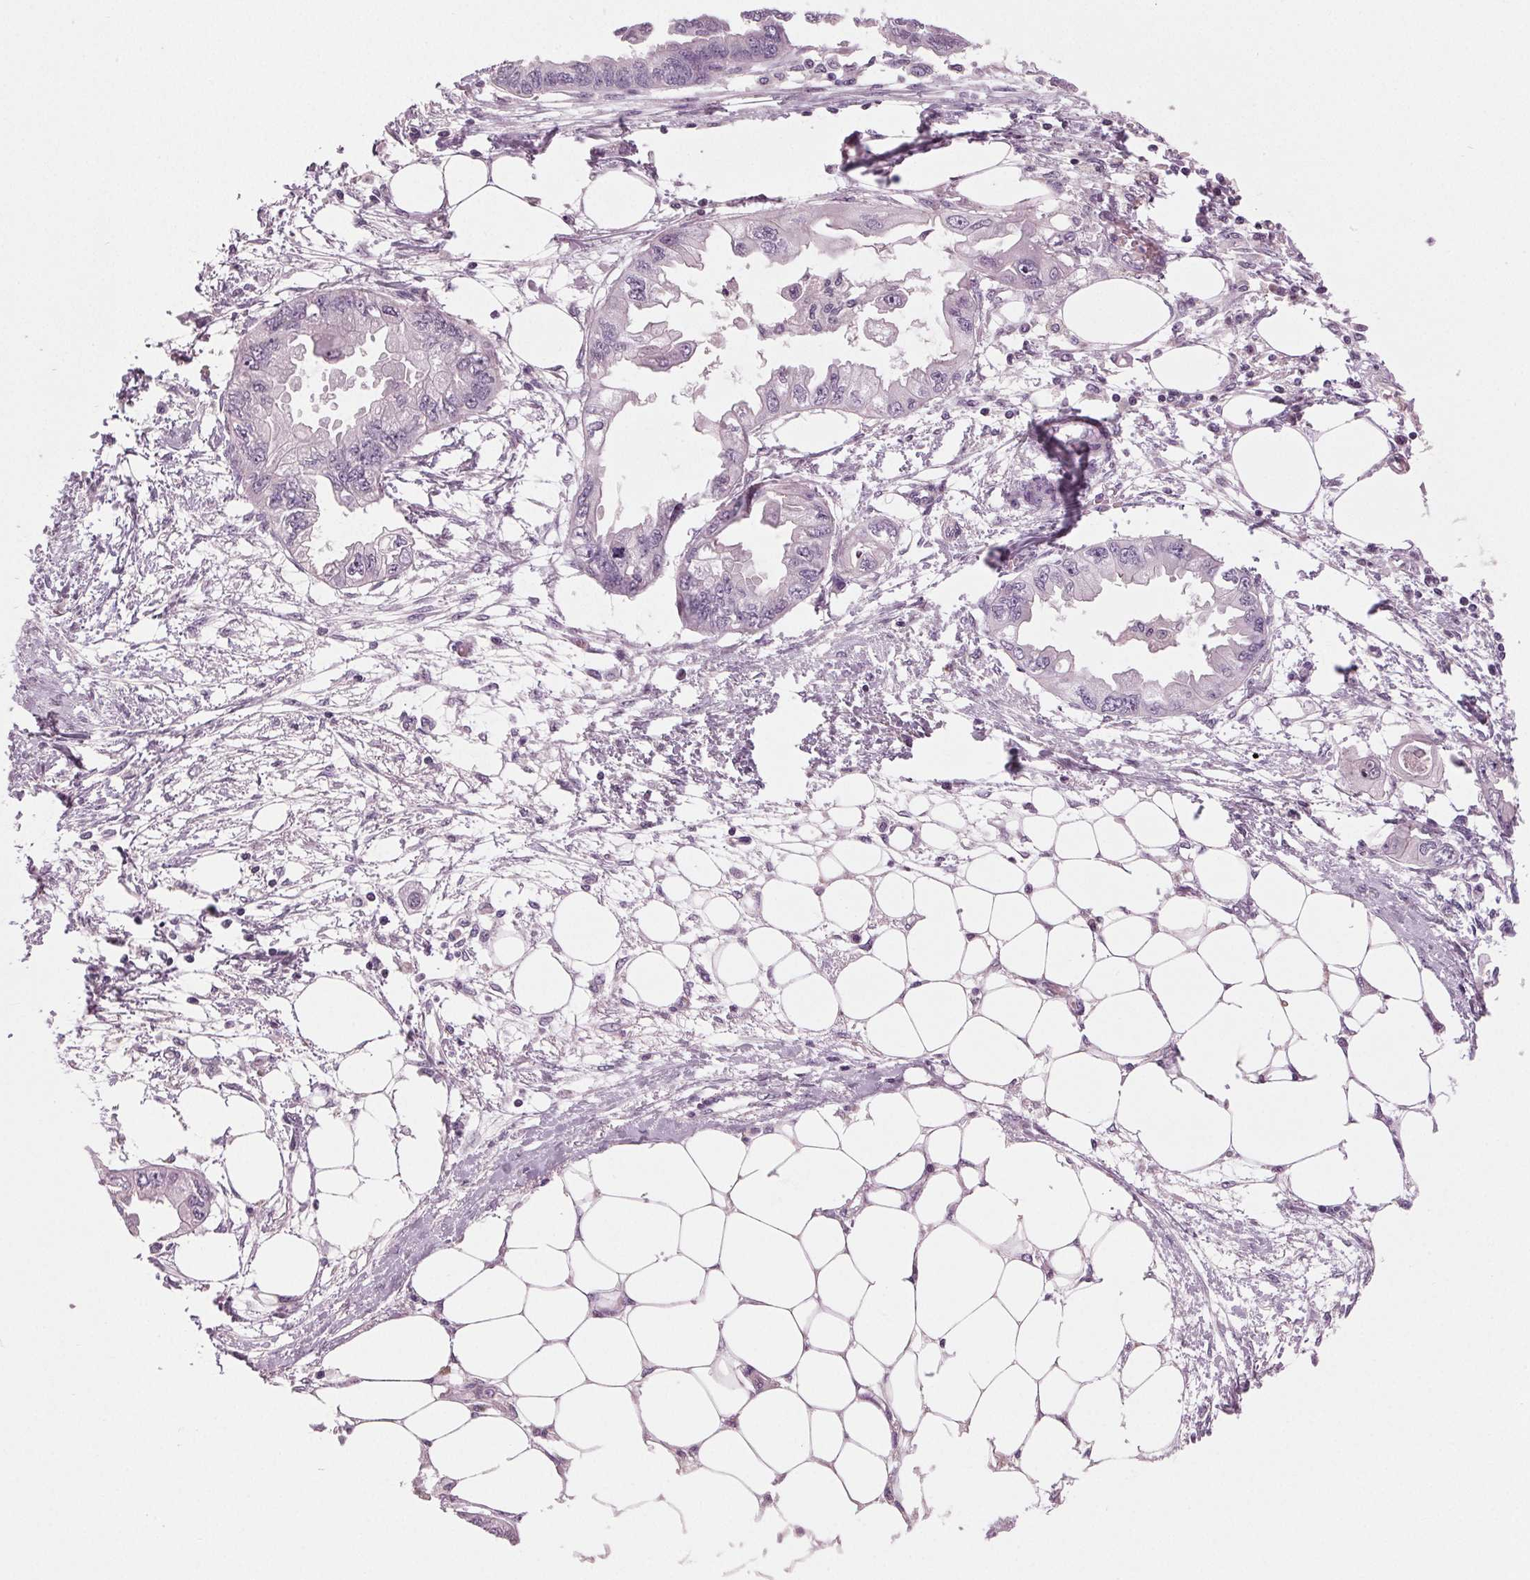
{"staining": {"intensity": "negative", "quantity": "none", "location": "none"}, "tissue": "endometrial cancer", "cell_type": "Tumor cells", "image_type": "cancer", "snomed": [{"axis": "morphology", "description": "Adenocarcinoma, NOS"}, {"axis": "morphology", "description": "Adenocarcinoma, metastatic, NOS"}, {"axis": "topography", "description": "Adipose tissue"}, {"axis": "topography", "description": "Endometrium"}], "caption": "An immunohistochemistry (IHC) micrograph of endometrial cancer (adenocarcinoma) is shown. There is no staining in tumor cells of endometrial cancer (adenocarcinoma). (DAB (3,3'-diaminobenzidine) immunohistochemistry with hematoxylin counter stain).", "gene": "DNAH12", "patient": {"sex": "female", "age": 67}}